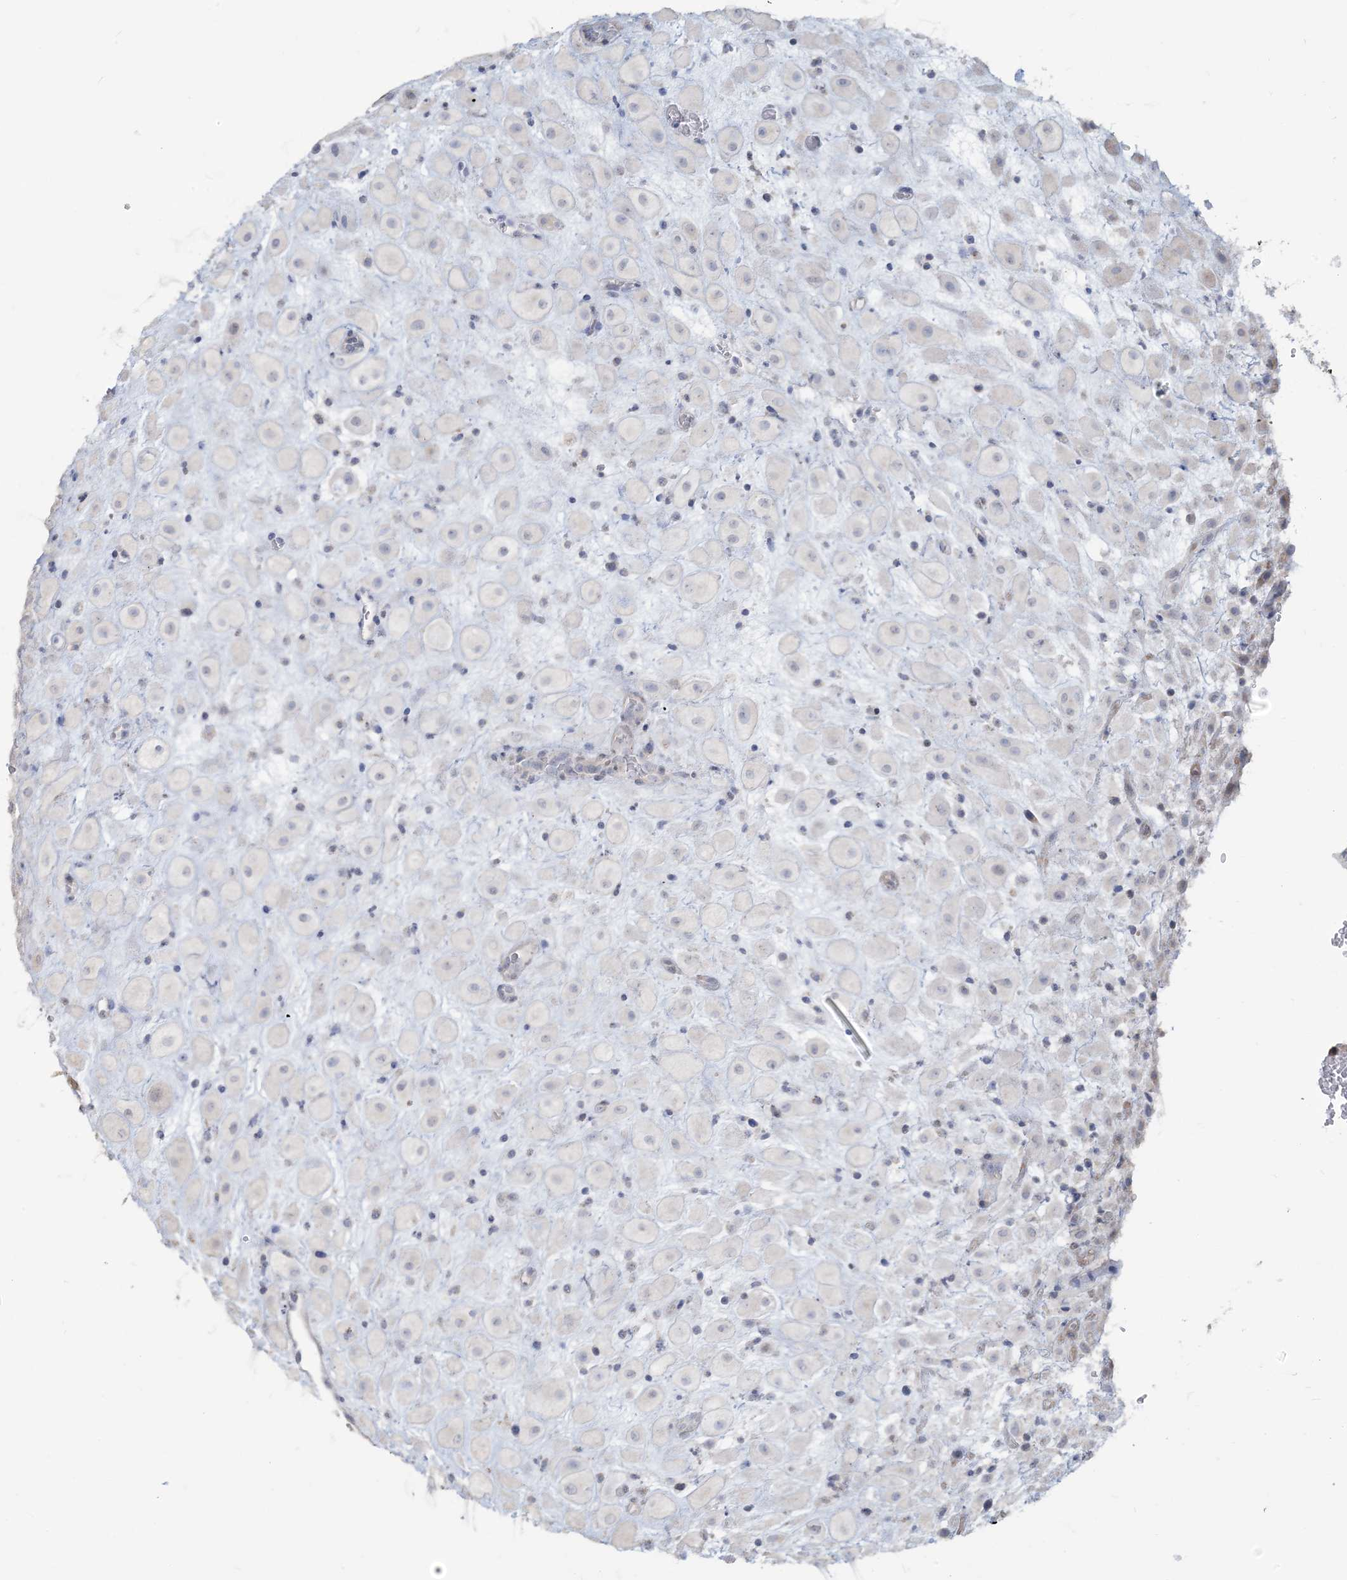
{"staining": {"intensity": "negative", "quantity": "none", "location": "none"}, "tissue": "placenta", "cell_type": "Decidual cells", "image_type": "normal", "snomed": [{"axis": "morphology", "description": "Normal tissue, NOS"}, {"axis": "topography", "description": "Placenta"}], "caption": "A high-resolution image shows IHC staining of benign placenta, which demonstrates no significant positivity in decidual cells.", "gene": "NPHS2", "patient": {"sex": "female", "age": 35}}